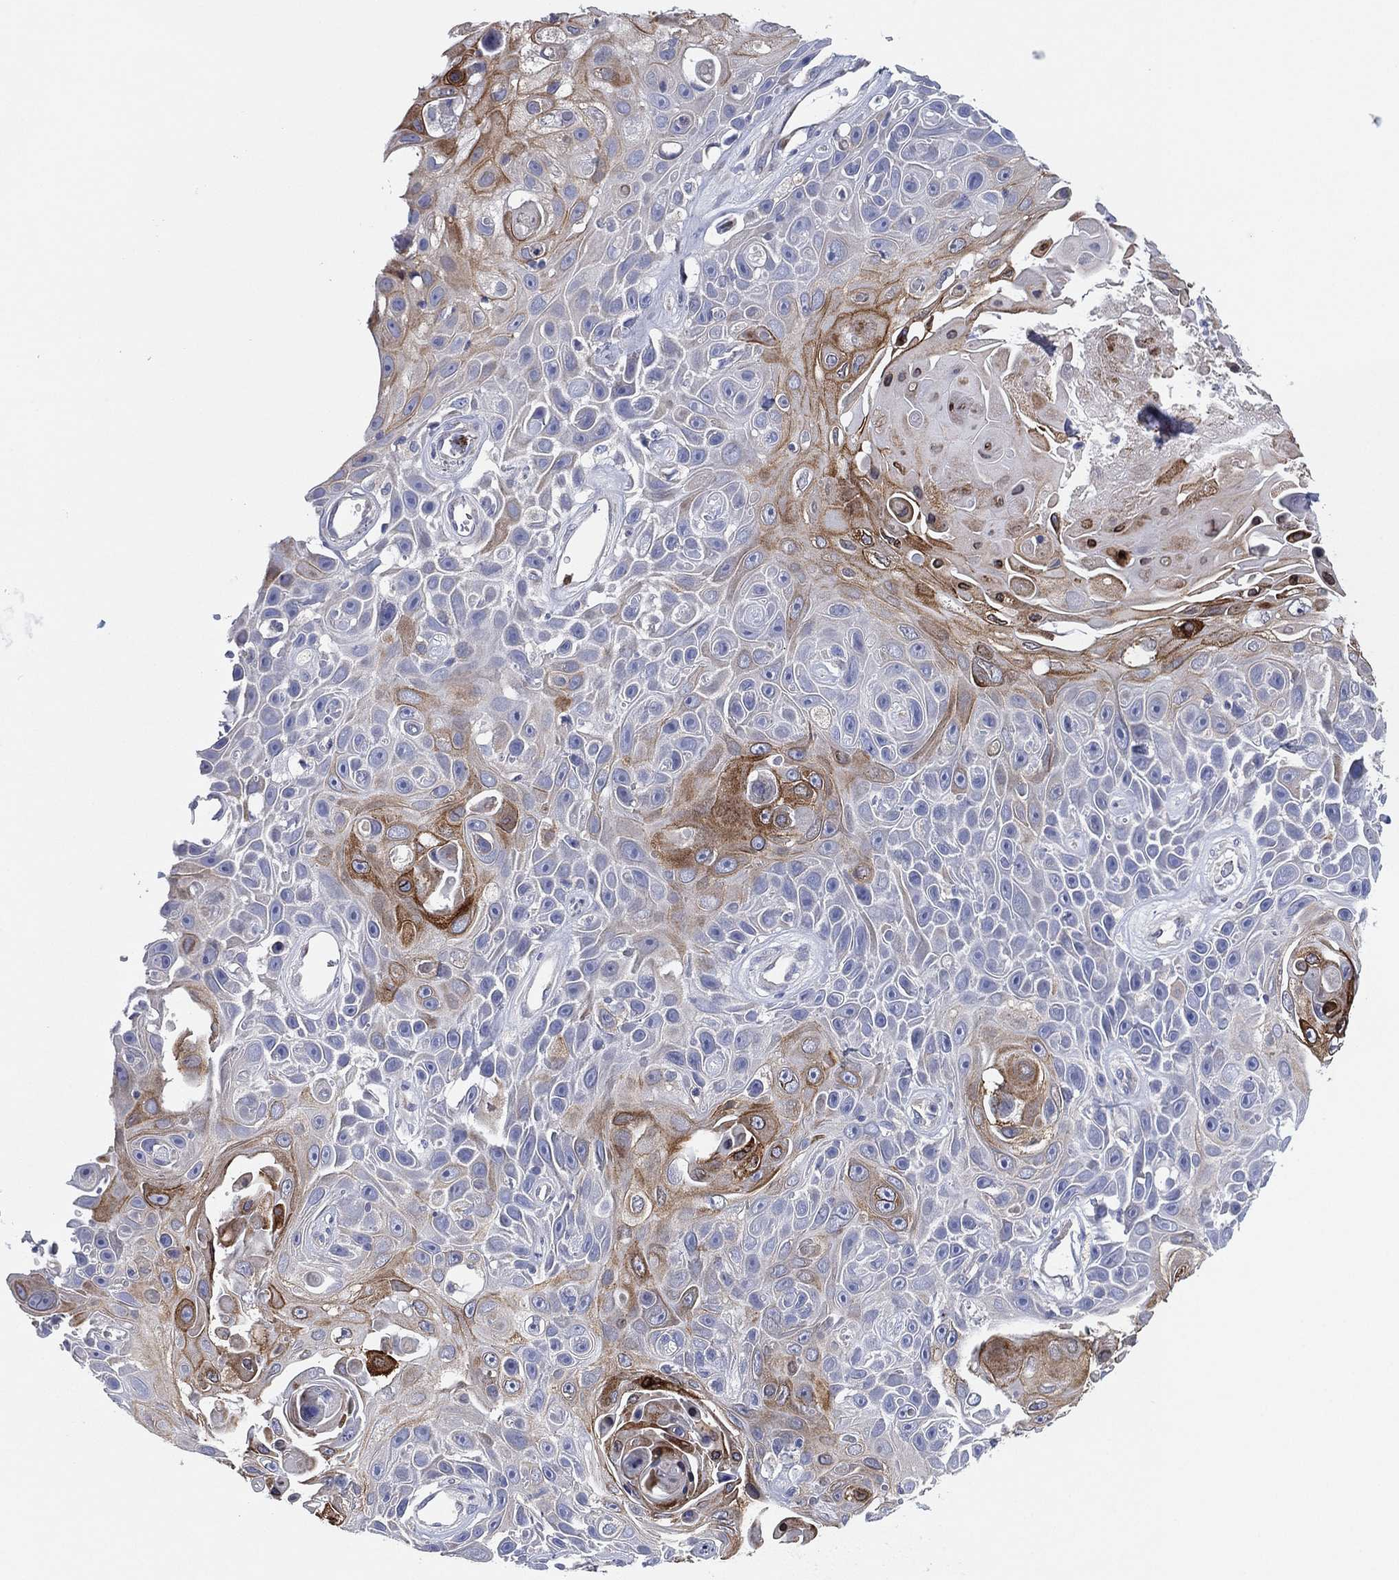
{"staining": {"intensity": "strong", "quantity": "<25%", "location": "cytoplasmic/membranous"}, "tissue": "skin cancer", "cell_type": "Tumor cells", "image_type": "cancer", "snomed": [{"axis": "morphology", "description": "Squamous cell carcinoma, NOS"}, {"axis": "topography", "description": "Skin"}], "caption": "Skin cancer (squamous cell carcinoma) stained with a protein marker reveals strong staining in tumor cells.", "gene": "TMEM40", "patient": {"sex": "male", "age": 82}}